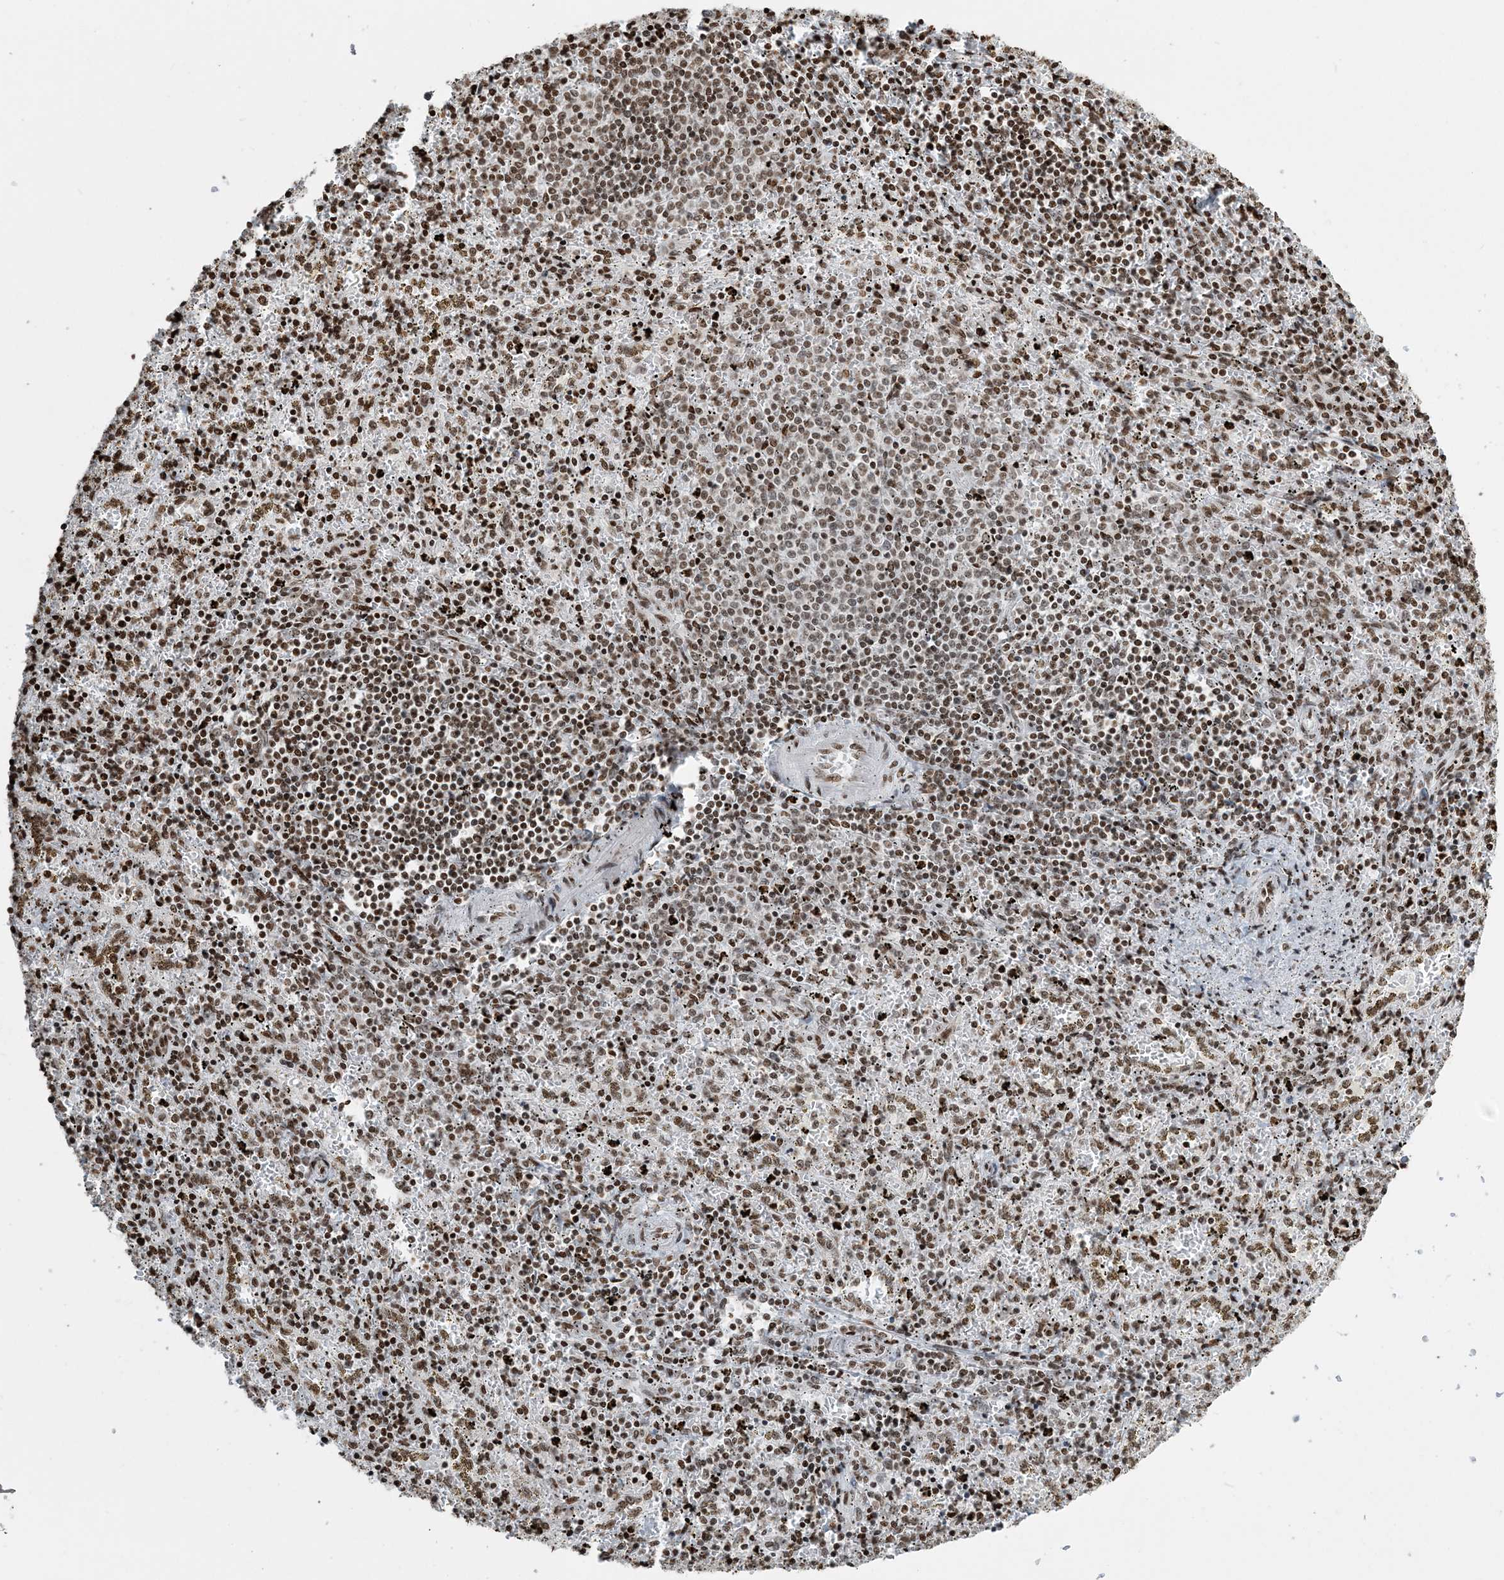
{"staining": {"intensity": "strong", "quantity": ">75%", "location": "nuclear"}, "tissue": "spleen", "cell_type": "Cells in red pulp", "image_type": "normal", "snomed": [{"axis": "morphology", "description": "Normal tissue, NOS"}, {"axis": "topography", "description": "Spleen"}], "caption": "Human spleen stained for a protein (brown) demonstrates strong nuclear positive staining in approximately >75% of cells in red pulp.", "gene": "H3", "patient": {"sex": "male", "age": 11}}